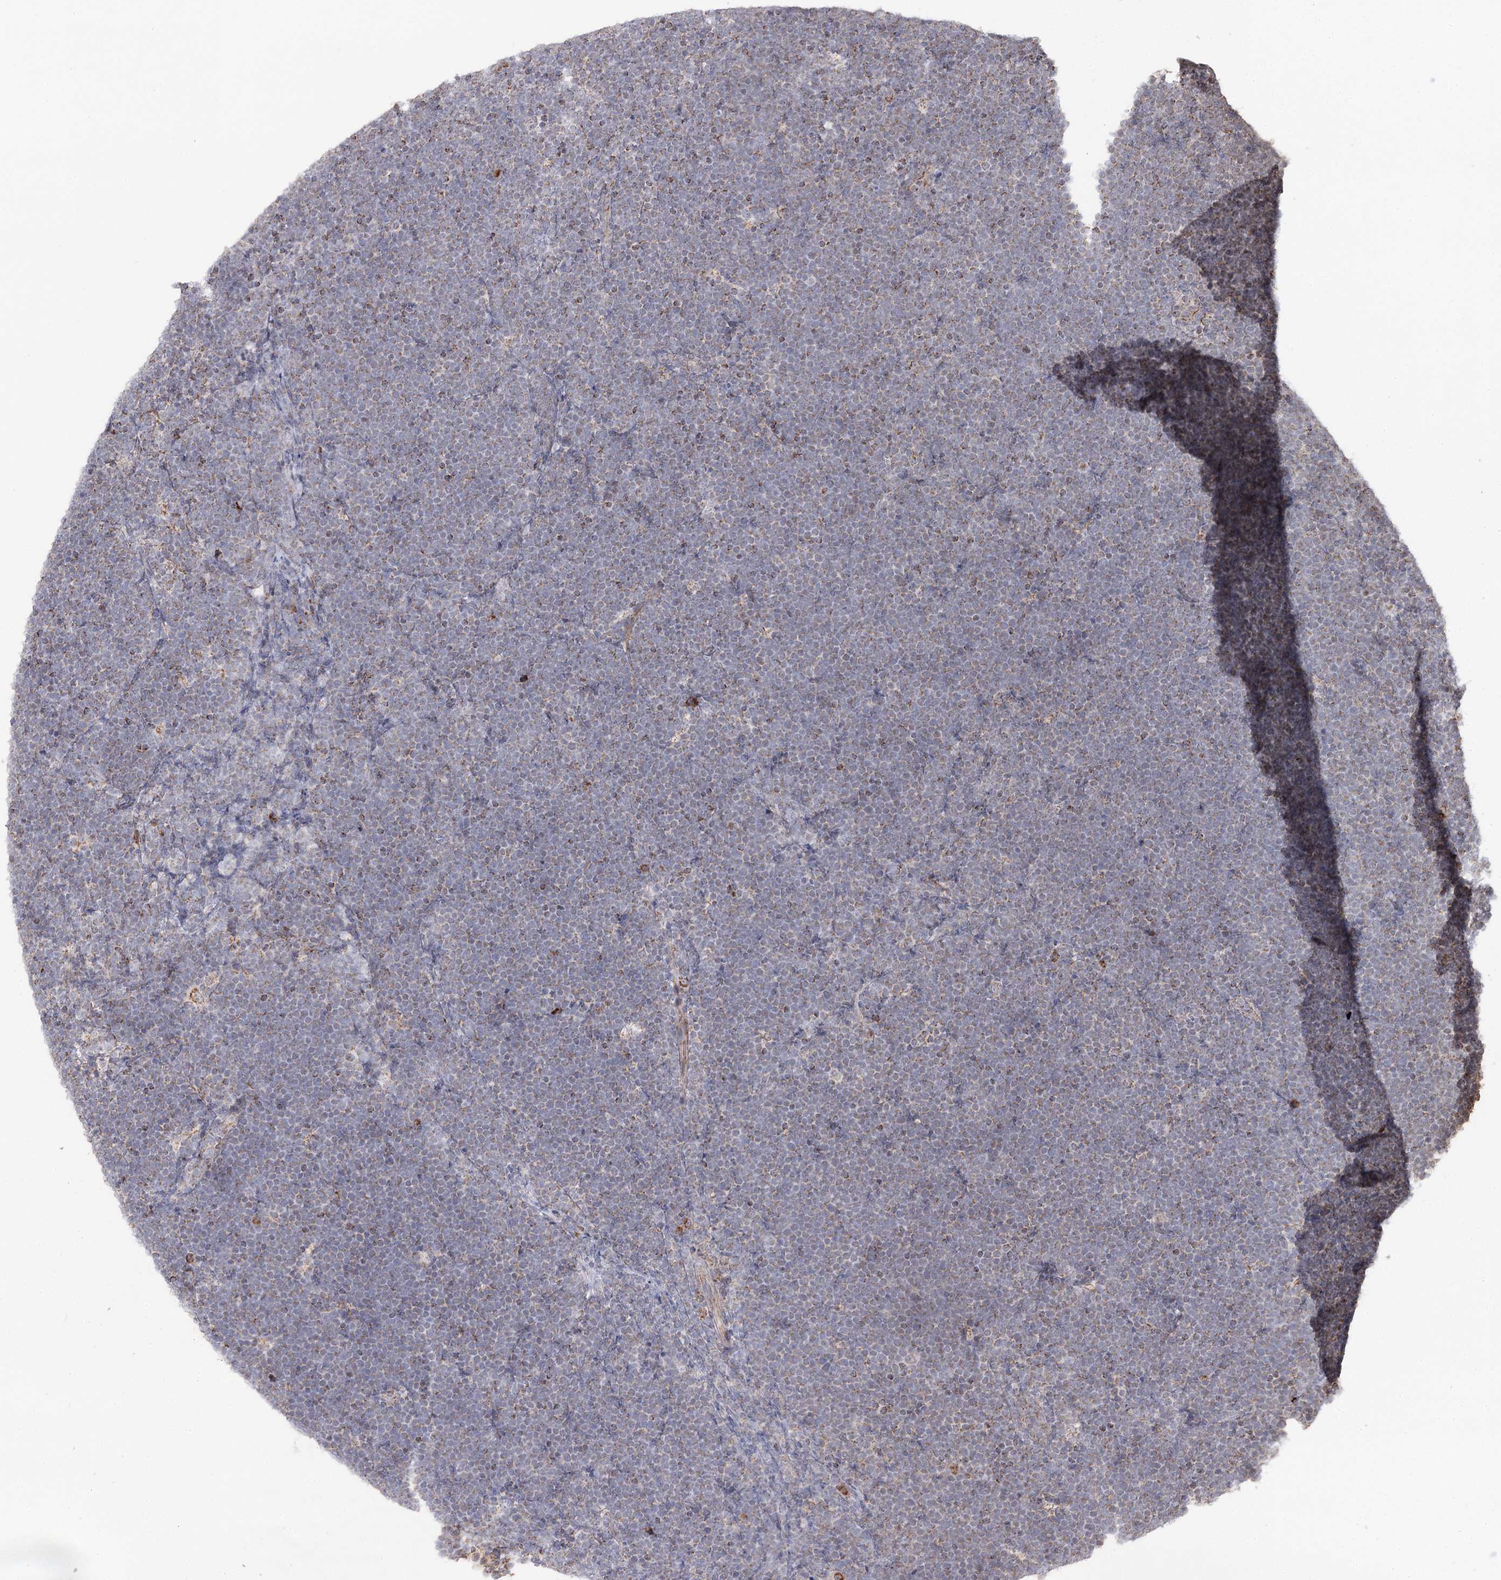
{"staining": {"intensity": "weak", "quantity": "<25%", "location": "cytoplasmic/membranous"}, "tissue": "lymphoma", "cell_type": "Tumor cells", "image_type": "cancer", "snomed": [{"axis": "morphology", "description": "Malignant lymphoma, non-Hodgkin's type, High grade"}, {"axis": "topography", "description": "Lymph node"}], "caption": "This is a histopathology image of IHC staining of malignant lymphoma, non-Hodgkin's type (high-grade), which shows no expression in tumor cells.", "gene": "CBR4", "patient": {"sex": "male", "age": 13}}